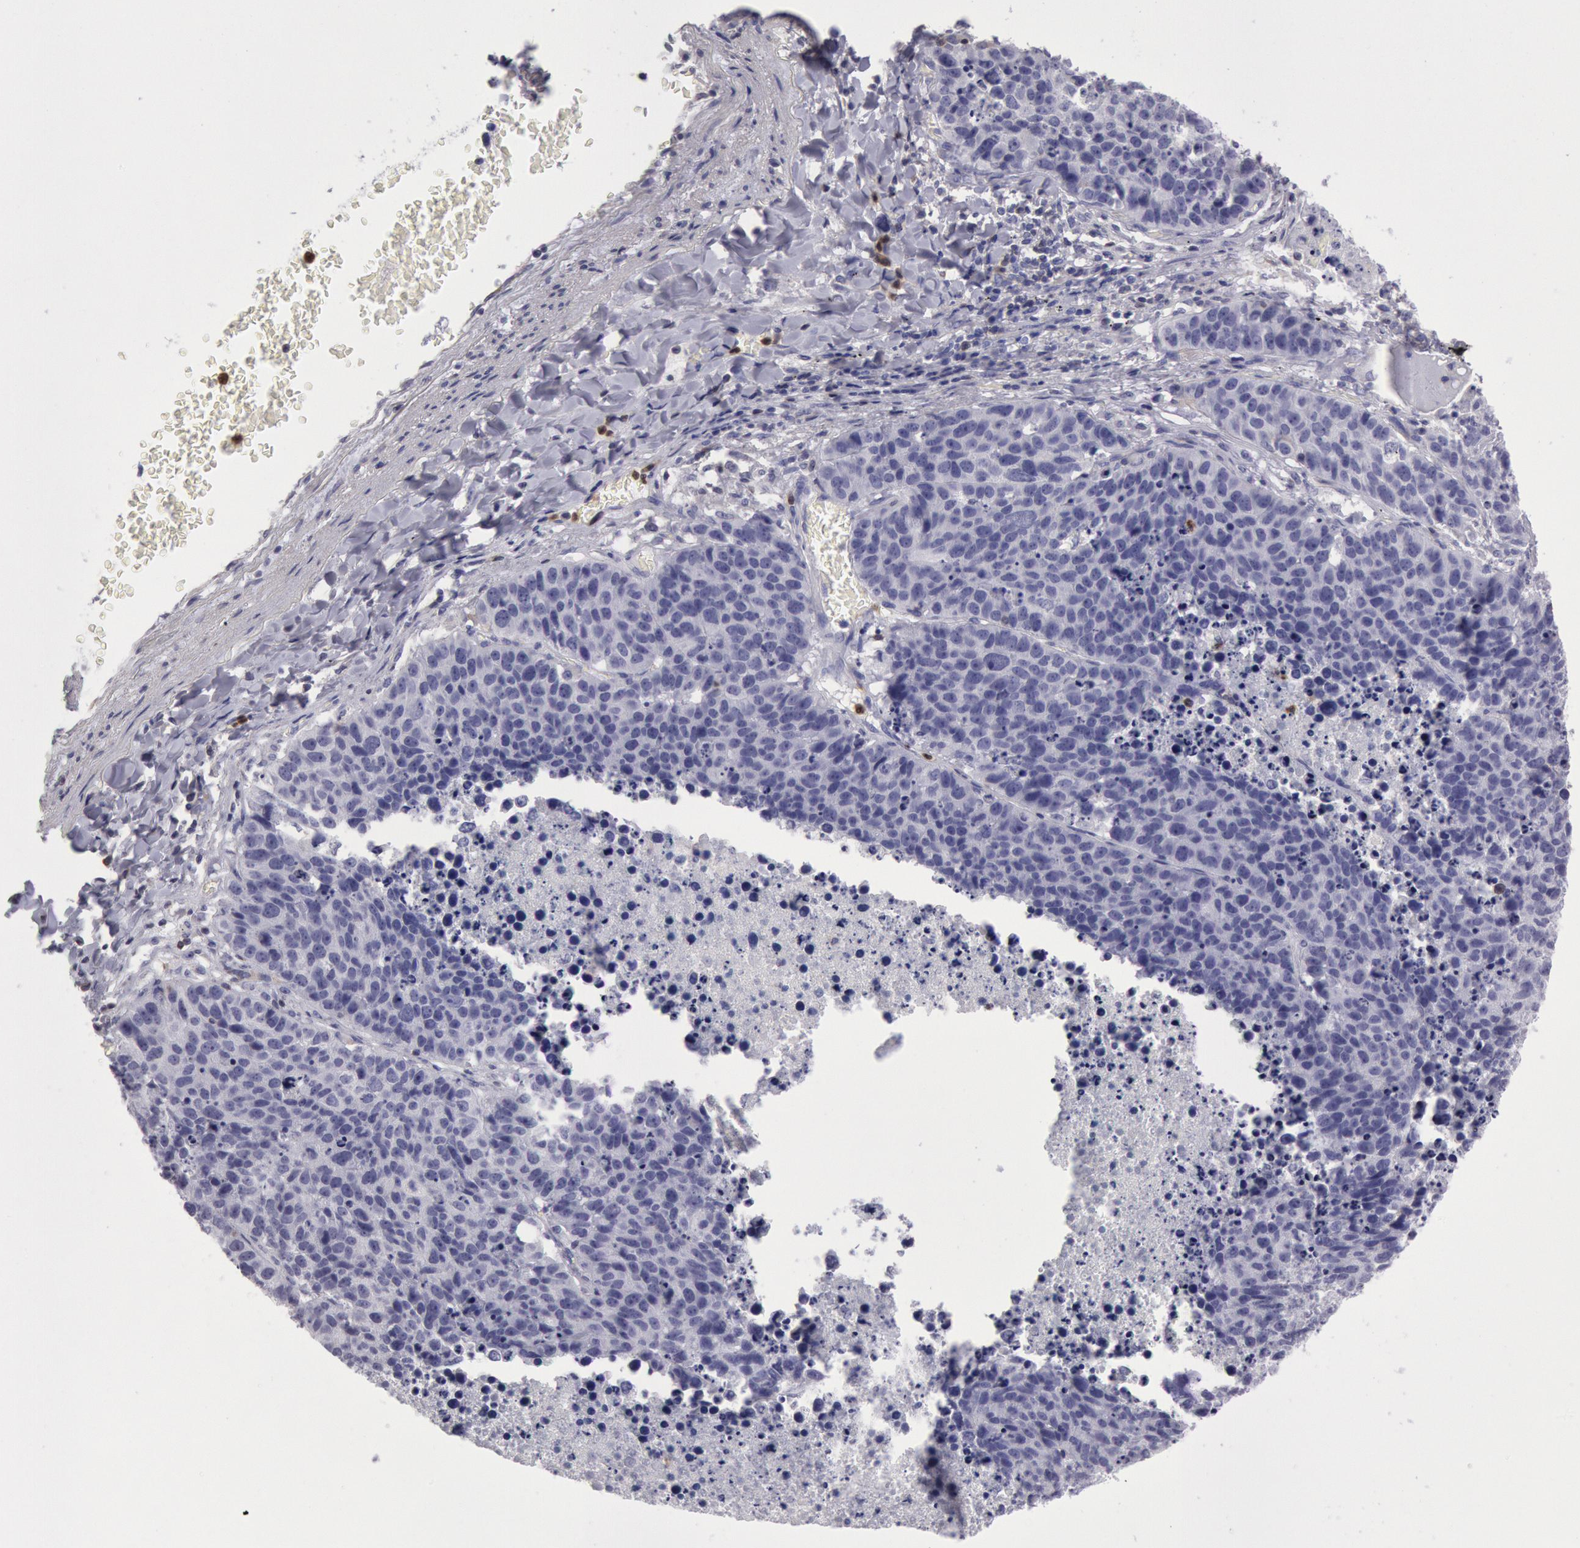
{"staining": {"intensity": "negative", "quantity": "none", "location": "none"}, "tissue": "lung cancer", "cell_type": "Tumor cells", "image_type": "cancer", "snomed": [{"axis": "morphology", "description": "Carcinoid, malignant, NOS"}, {"axis": "topography", "description": "Lung"}], "caption": "Lung malignant carcinoid was stained to show a protein in brown. There is no significant staining in tumor cells.", "gene": "RAB27A", "patient": {"sex": "male", "age": 60}}